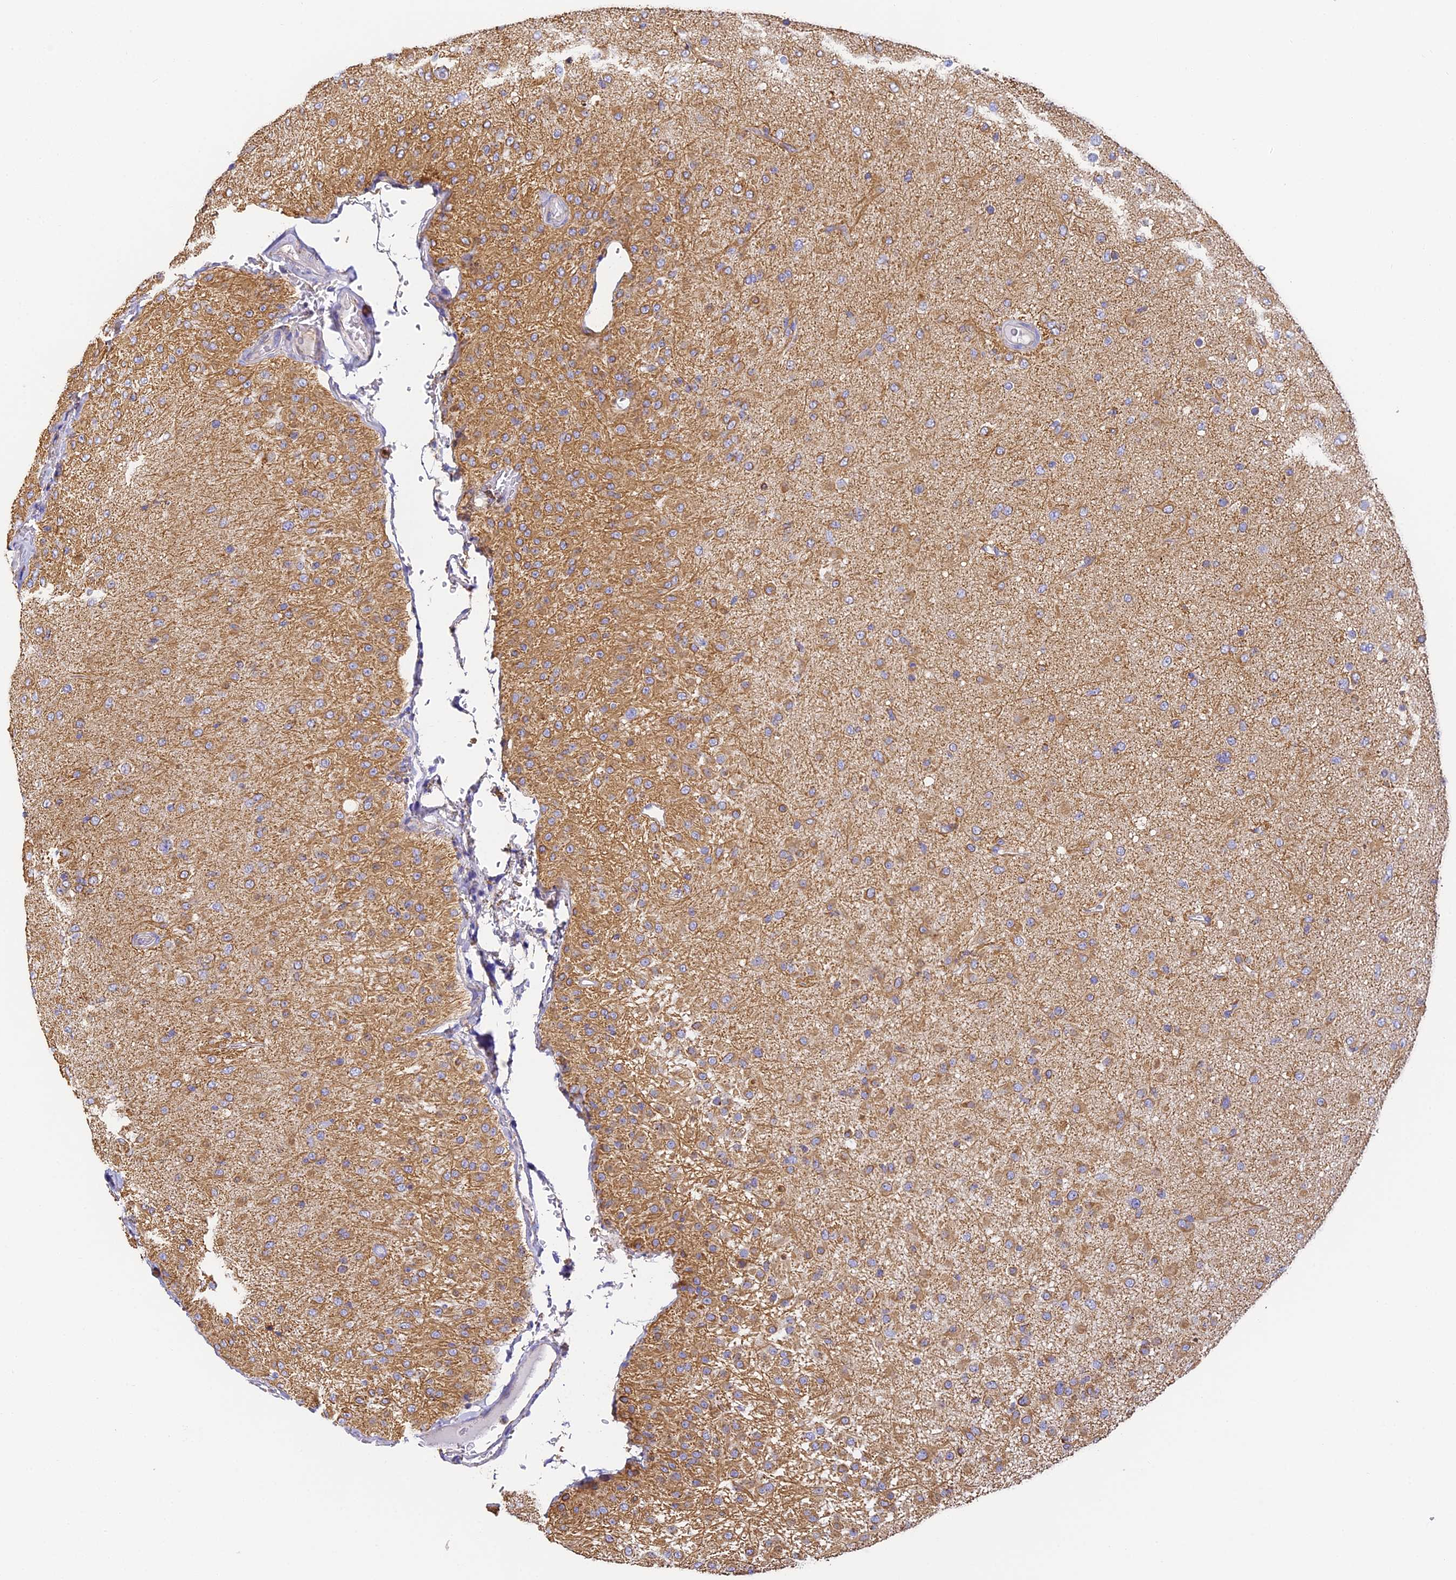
{"staining": {"intensity": "moderate", "quantity": "25%-75%", "location": "cytoplasmic/membranous"}, "tissue": "glioma", "cell_type": "Tumor cells", "image_type": "cancer", "snomed": [{"axis": "morphology", "description": "Glioma, malignant, Low grade"}, {"axis": "topography", "description": "Brain"}], "caption": "High-power microscopy captured an immunohistochemistry (IHC) photomicrograph of malignant glioma (low-grade), revealing moderate cytoplasmic/membranous staining in approximately 25%-75% of tumor cells.", "gene": "COX6C", "patient": {"sex": "male", "age": 65}}